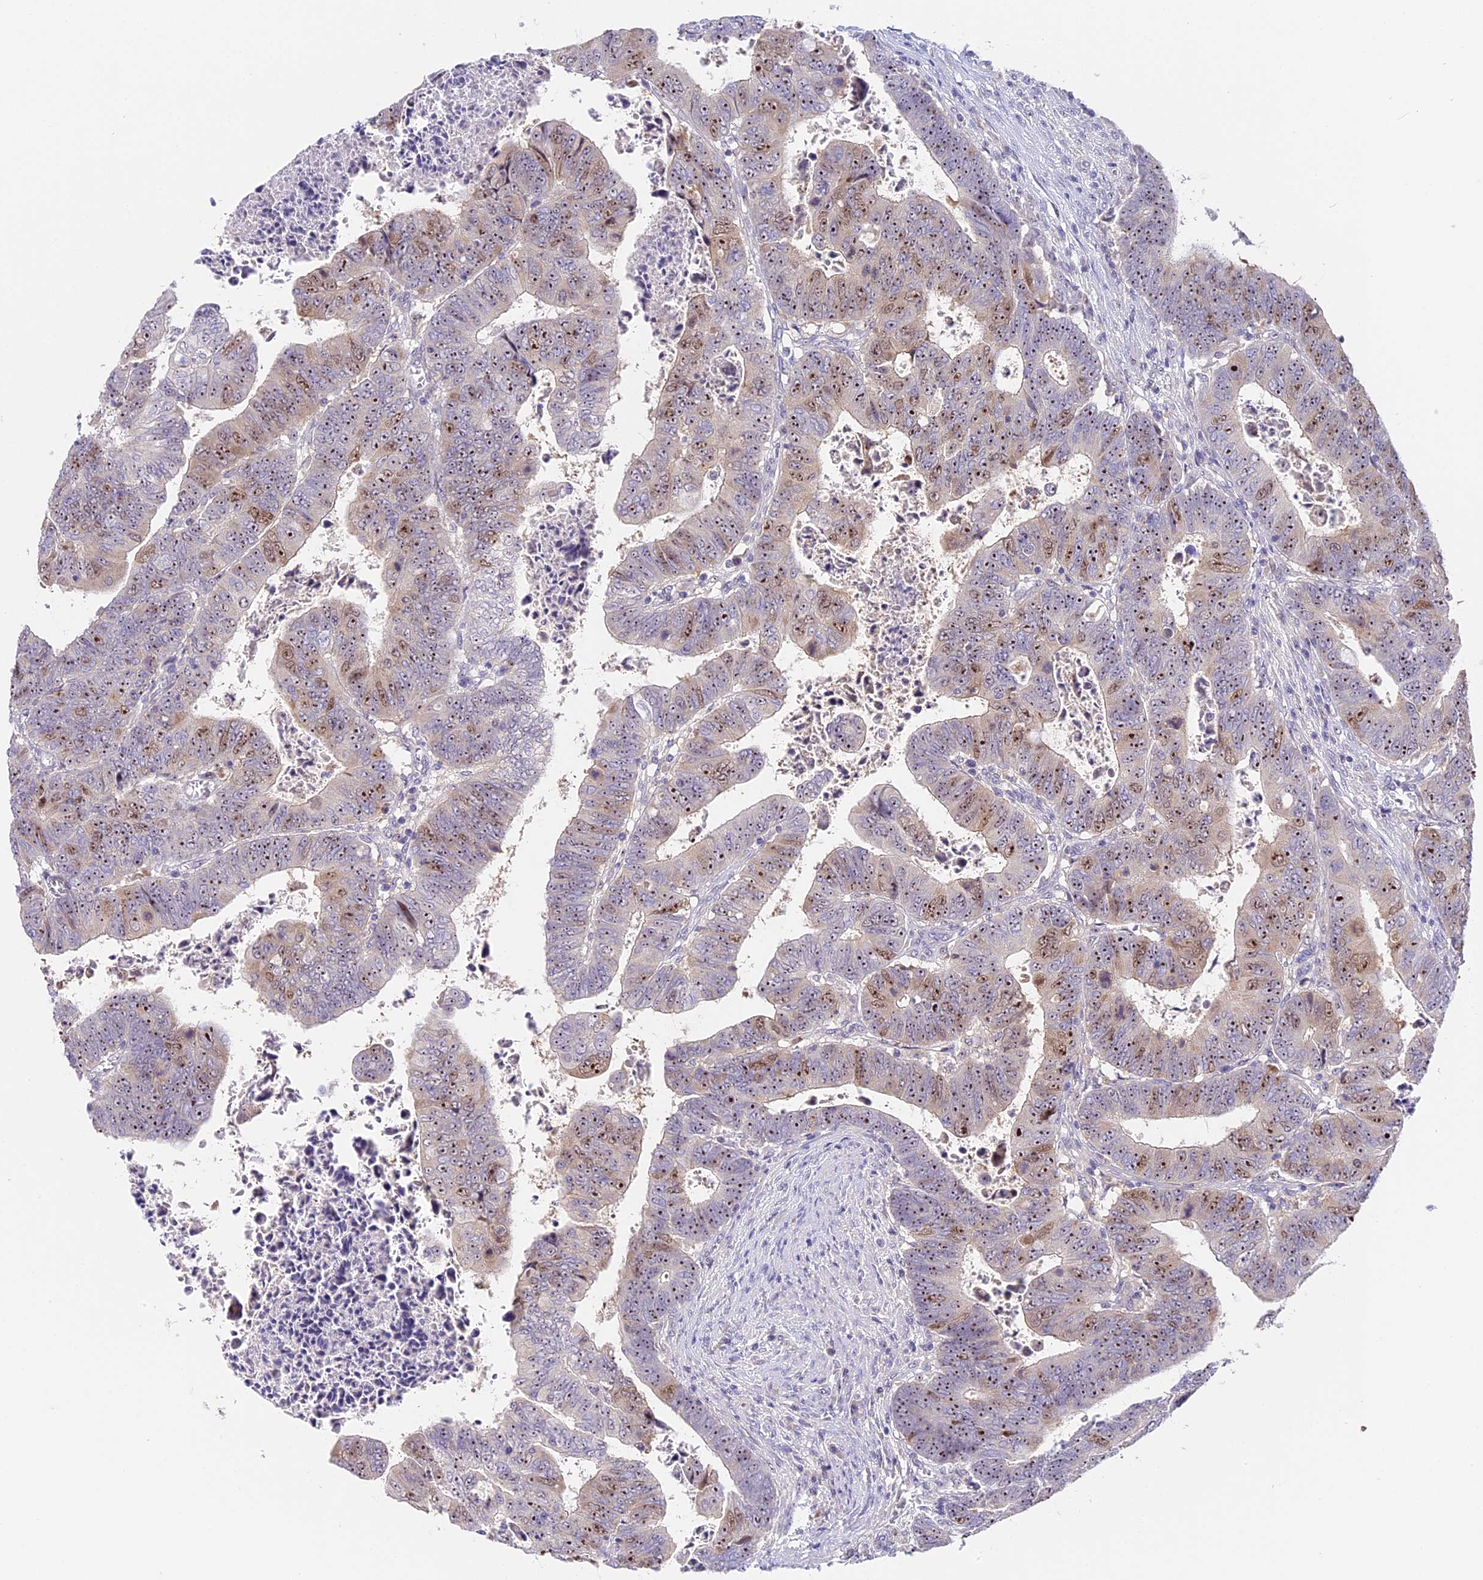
{"staining": {"intensity": "moderate", "quantity": ">75%", "location": "nuclear"}, "tissue": "colorectal cancer", "cell_type": "Tumor cells", "image_type": "cancer", "snomed": [{"axis": "morphology", "description": "Normal tissue, NOS"}, {"axis": "morphology", "description": "Adenocarcinoma, NOS"}, {"axis": "topography", "description": "Rectum"}], "caption": "This is a photomicrograph of immunohistochemistry staining of colorectal cancer, which shows moderate expression in the nuclear of tumor cells.", "gene": "RAD51", "patient": {"sex": "female", "age": 65}}